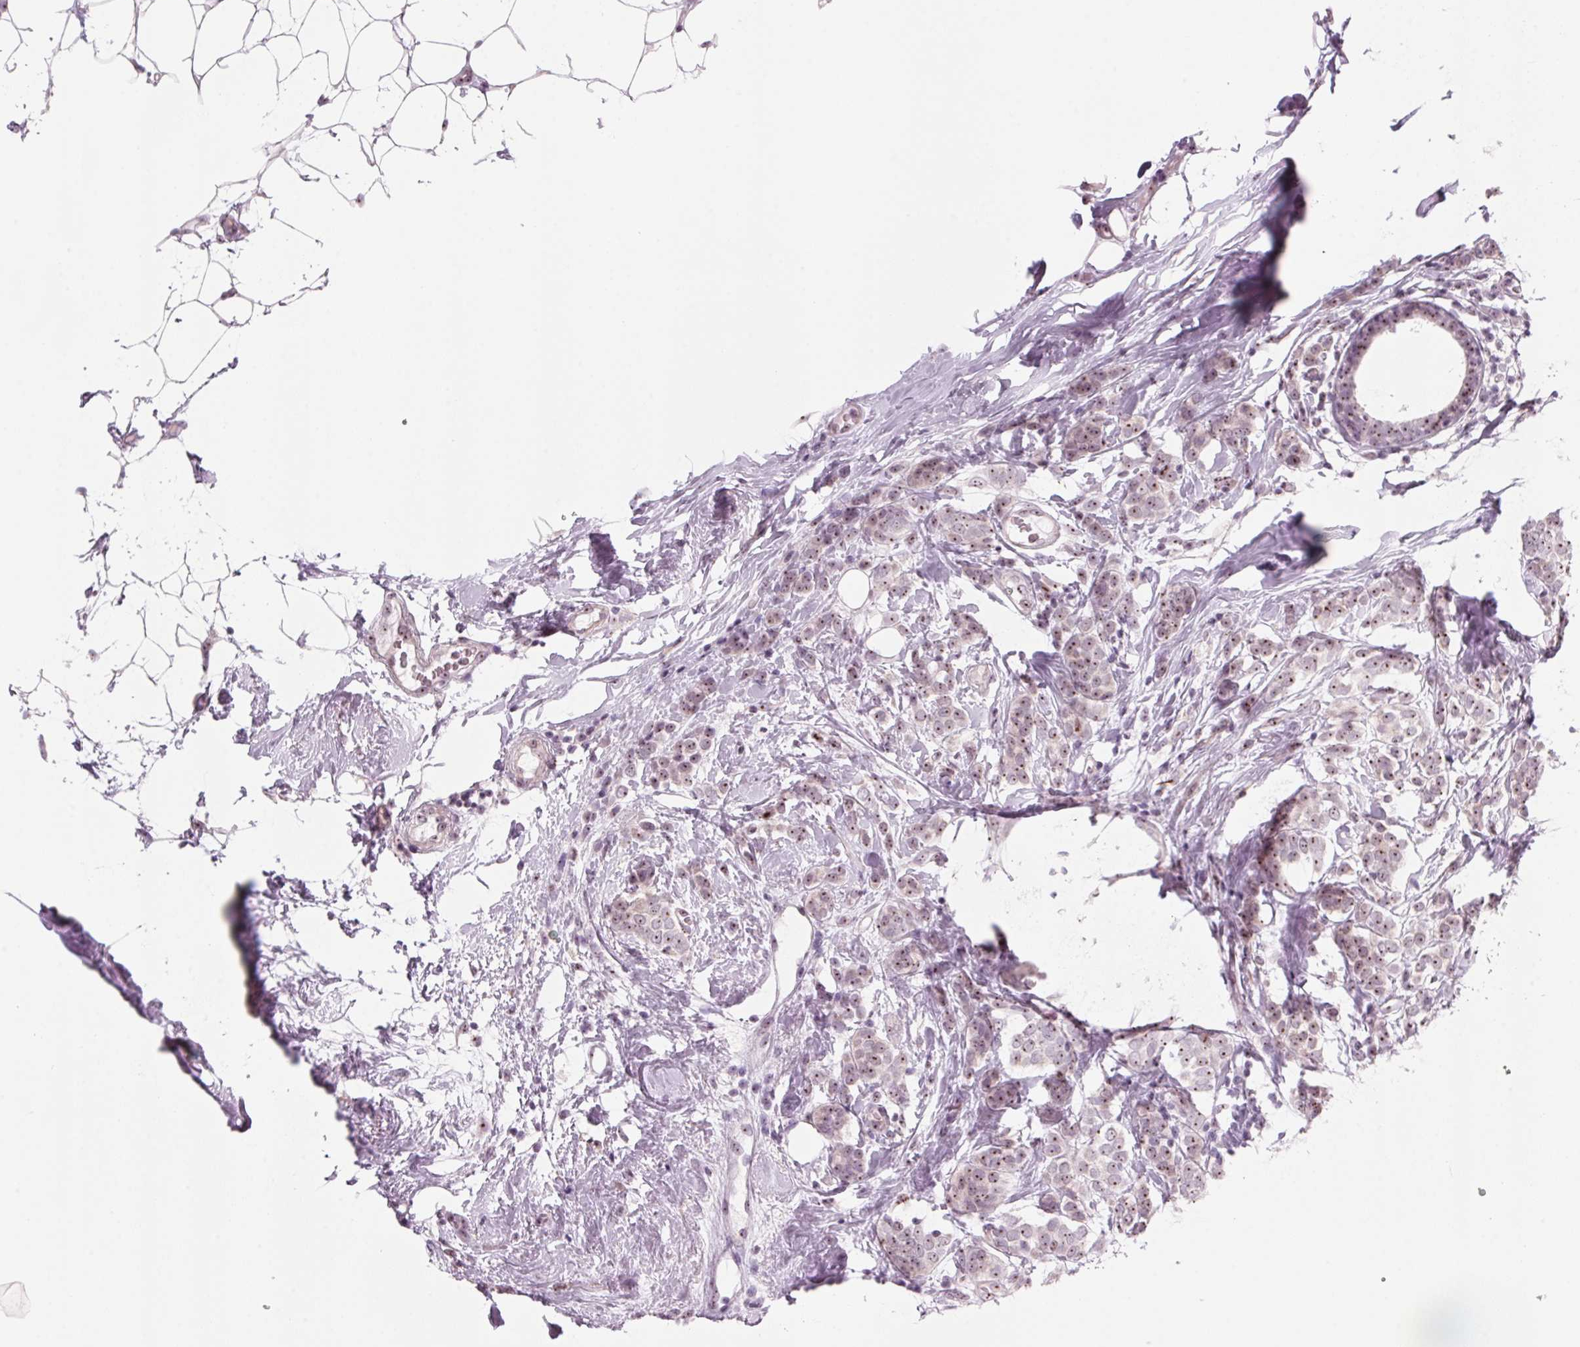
{"staining": {"intensity": "moderate", "quantity": "25%-75%", "location": "nuclear"}, "tissue": "breast cancer", "cell_type": "Tumor cells", "image_type": "cancer", "snomed": [{"axis": "morphology", "description": "Lobular carcinoma"}, {"axis": "topography", "description": "Breast"}], "caption": "Lobular carcinoma (breast) tissue displays moderate nuclear positivity in approximately 25%-75% of tumor cells, visualized by immunohistochemistry.", "gene": "DNTTIP2", "patient": {"sex": "female", "age": 49}}